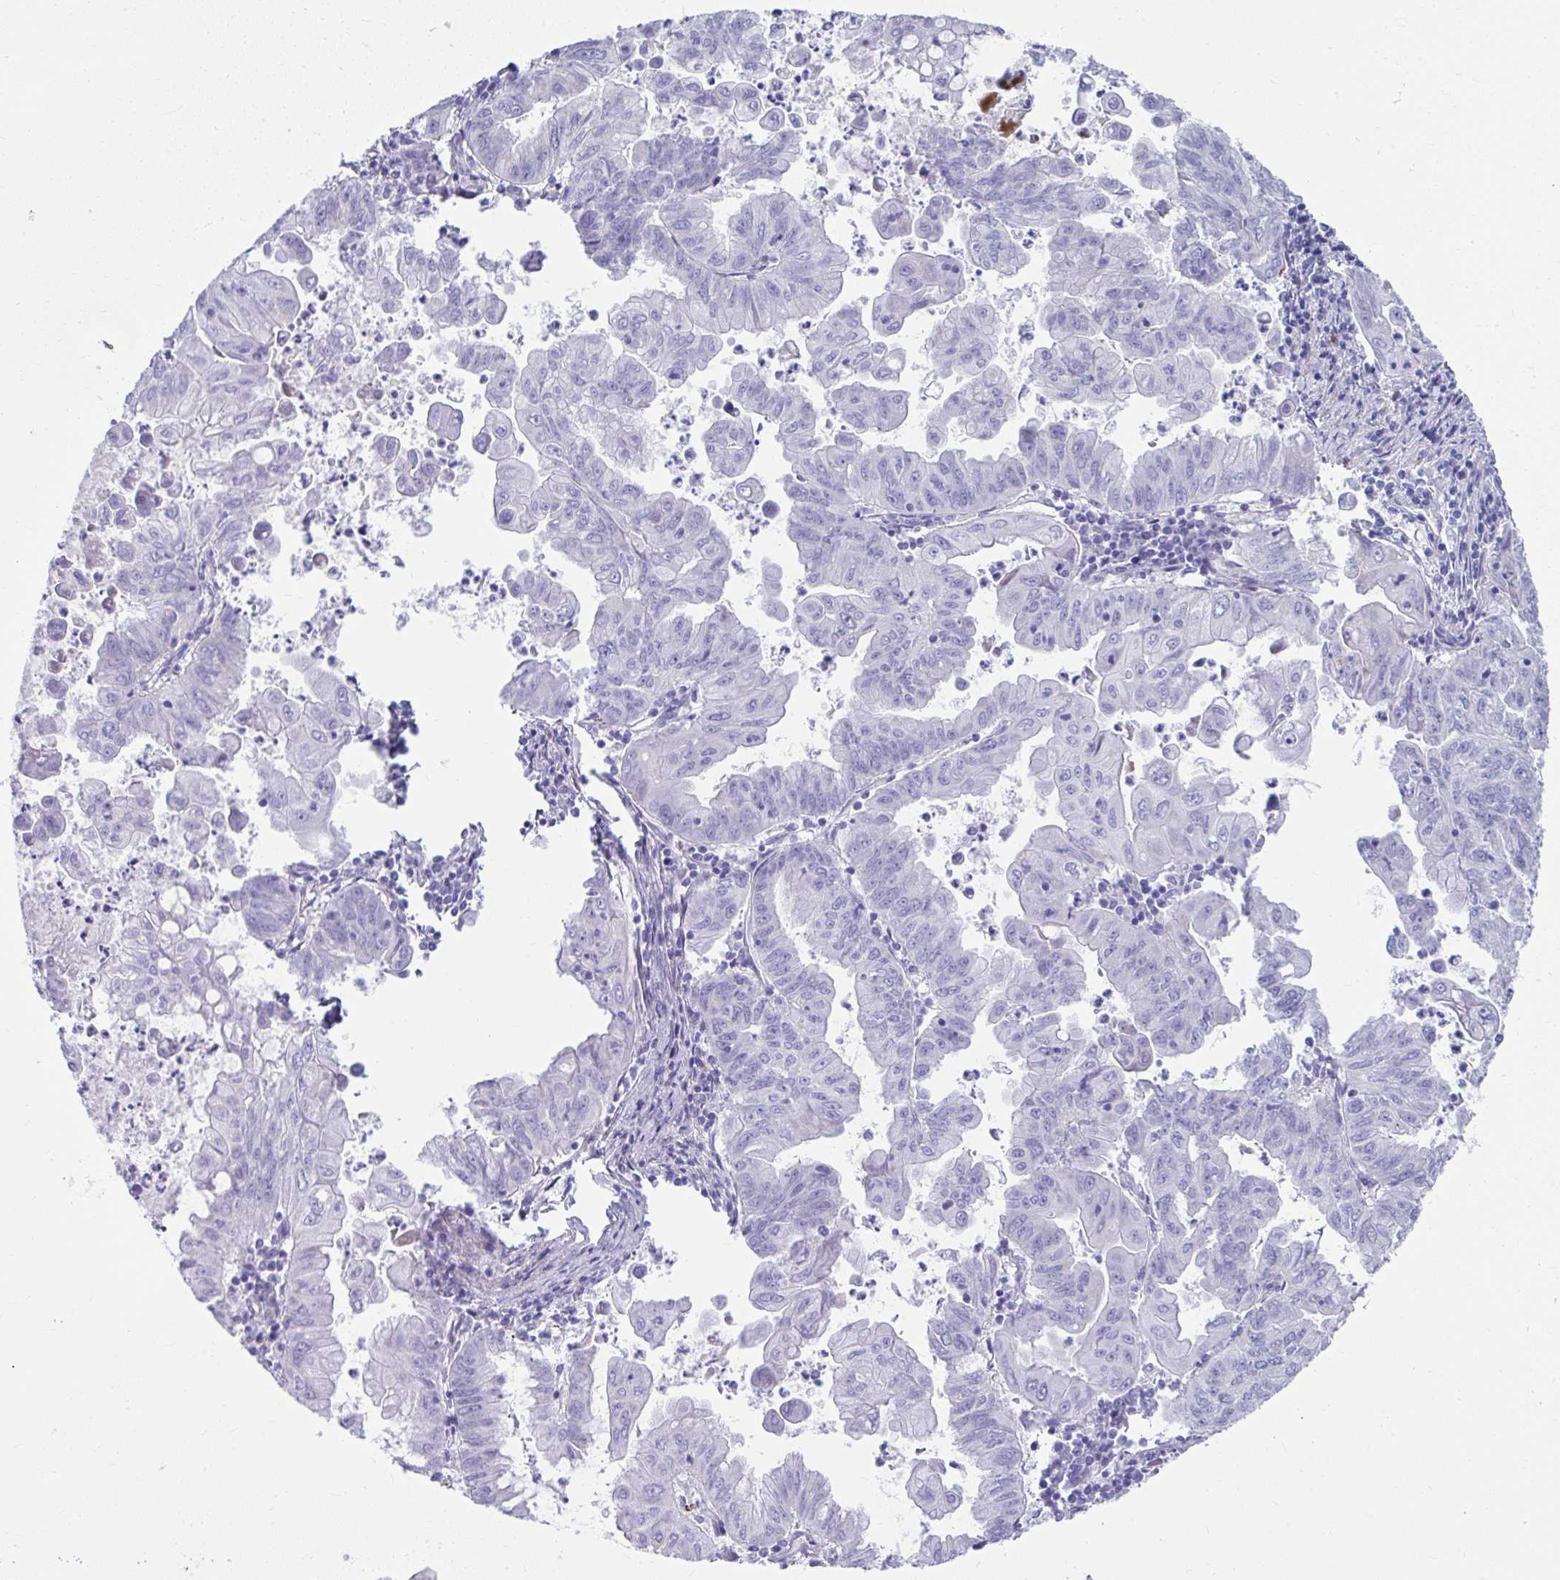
{"staining": {"intensity": "negative", "quantity": "none", "location": "none"}, "tissue": "stomach cancer", "cell_type": "Tumor cells", "image_type": "cancer", "snomed": [{"axis": "morphology", "description": "Adenocarcinoma, NOS"}, {"axis": "topography", "description": "Stomach, upper"}], "caption": "Immunohistochemistry (IHC) histopathology image of human stomach cancer (adenocarcinoma) stained for a protein (brown), which displays no staining in tumor cells. (Stains: DAB IHC with hematoxylin counter stain, Microscopy: brightfield microscopy at high magnification).", "gene": "ISL1", "patient": {"sex": "male", "age": 80}}